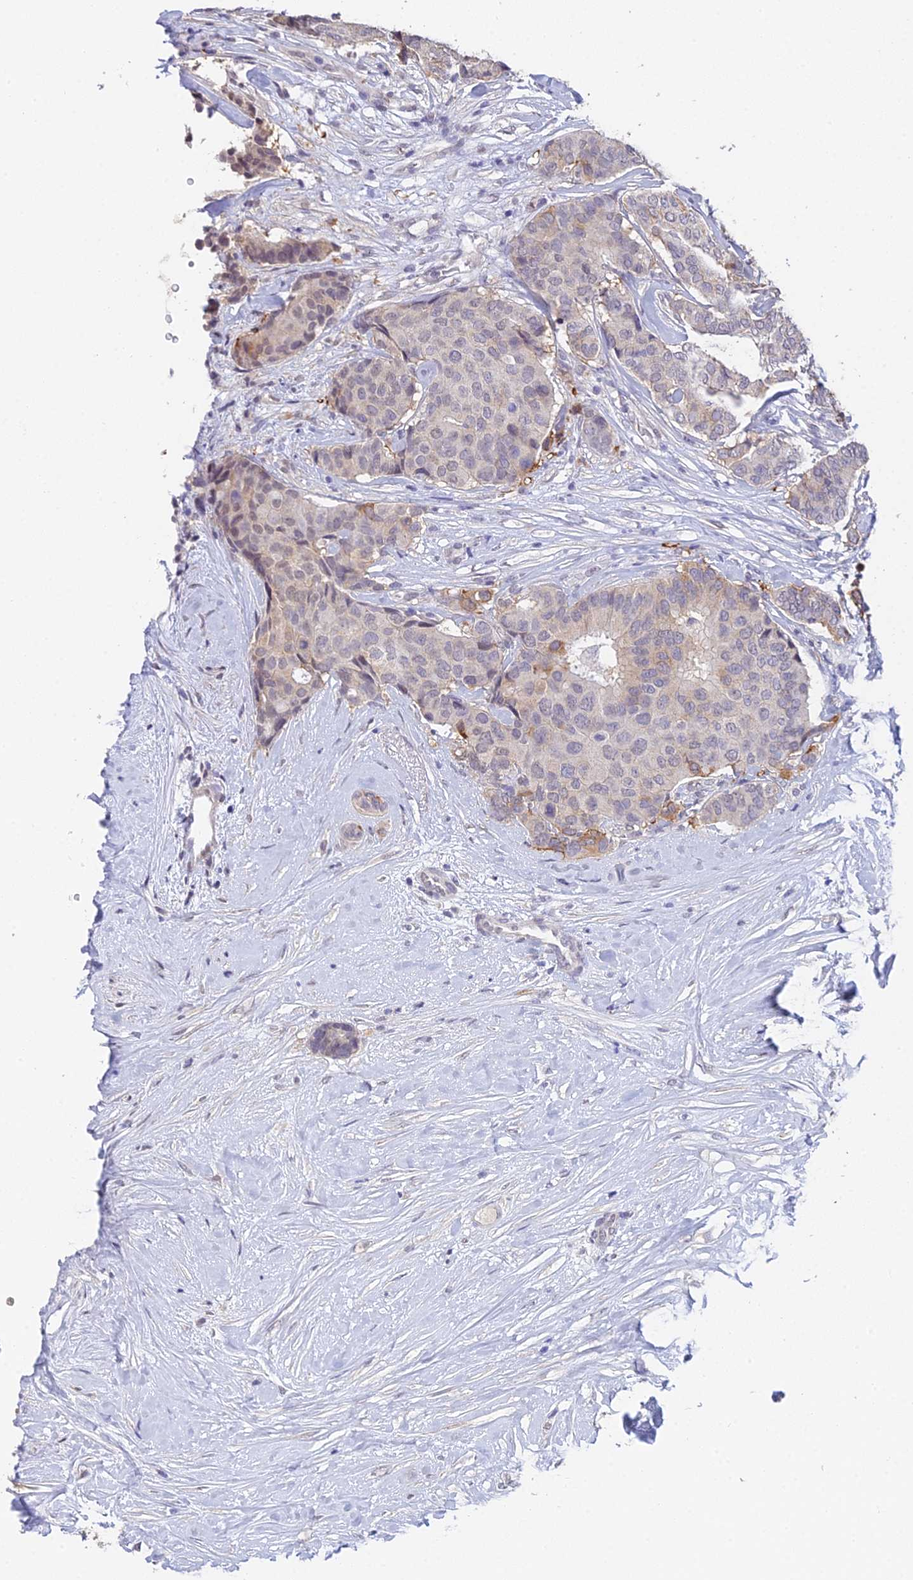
{"staining": {"intensity": "moderate", "quantity": "<25%", "location": "cytoplasmic/membranous"}, "tissue": "breast cancer", "cell_type": "Tumor cells", "image_type": "cancer", "snomed": [{"axis": "morphology", "description": "Duct carcinoma"}, {"axis": "topography", "description": "Breast"}], "caption": "Breast cancer stained with a brown dye shows moderate cytoplasmic/membranous positive staining in approximately <25% of tumor cells.", "gene": "HOXB1", "patient": {"sex": "female", "age": 75}}